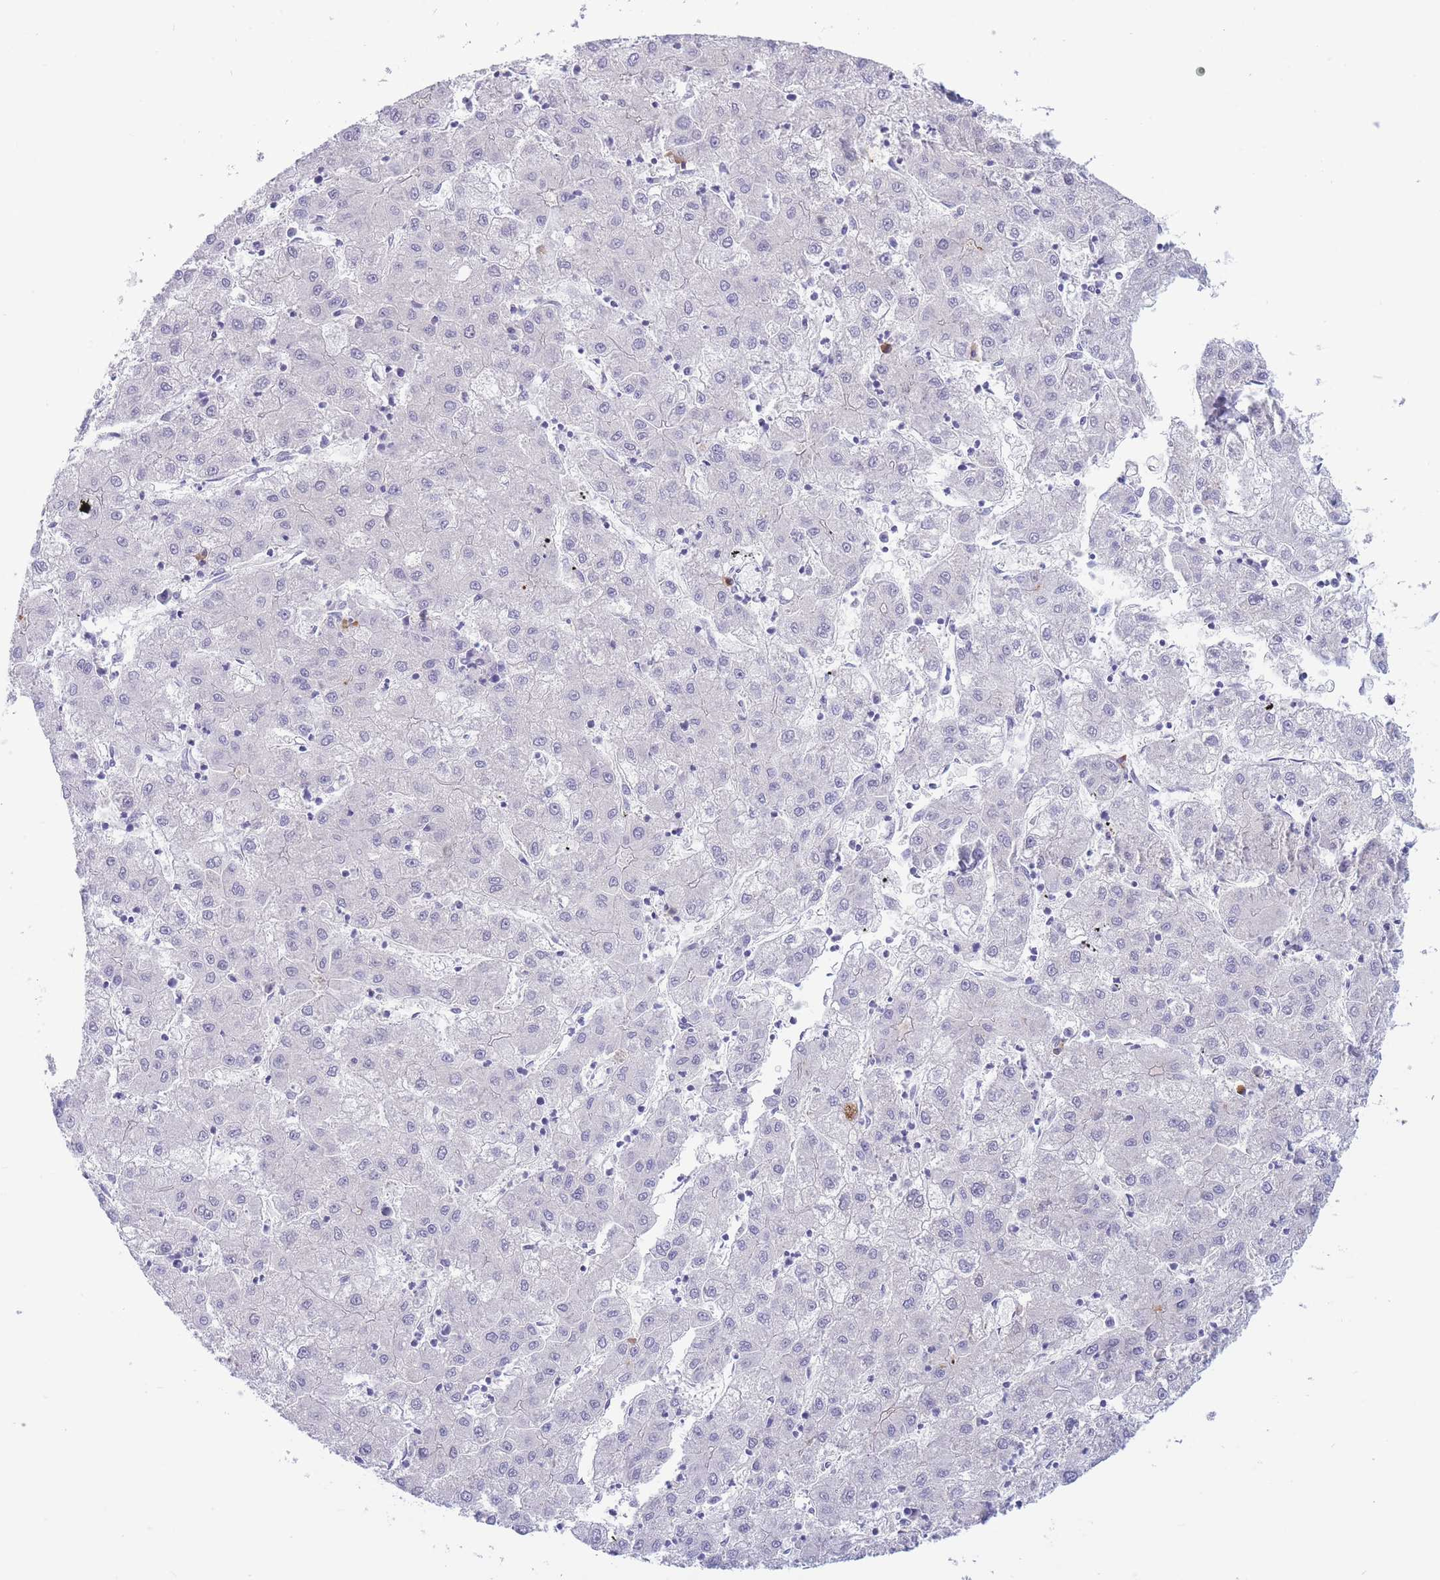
{"staining": {"intensity": "negative", "quantity": "none", "location": "none"}, "tissue": "liver cancer", "cell_type": "Tumor cells", "image_type": "cancer", "snomed": [{"axis": "morphology", "description": "Carcinoma, Hepatocellular, NOS"}, {"axis": "topography", "description": "Liver"}], "caption": "Tumor cells show no significant protein expression in liver cancer. (Immunohistochemistry, brightfield microscopy, high magnification).", "gene": "ASAP3", "patient": {"sex": "male", "age": 72}}